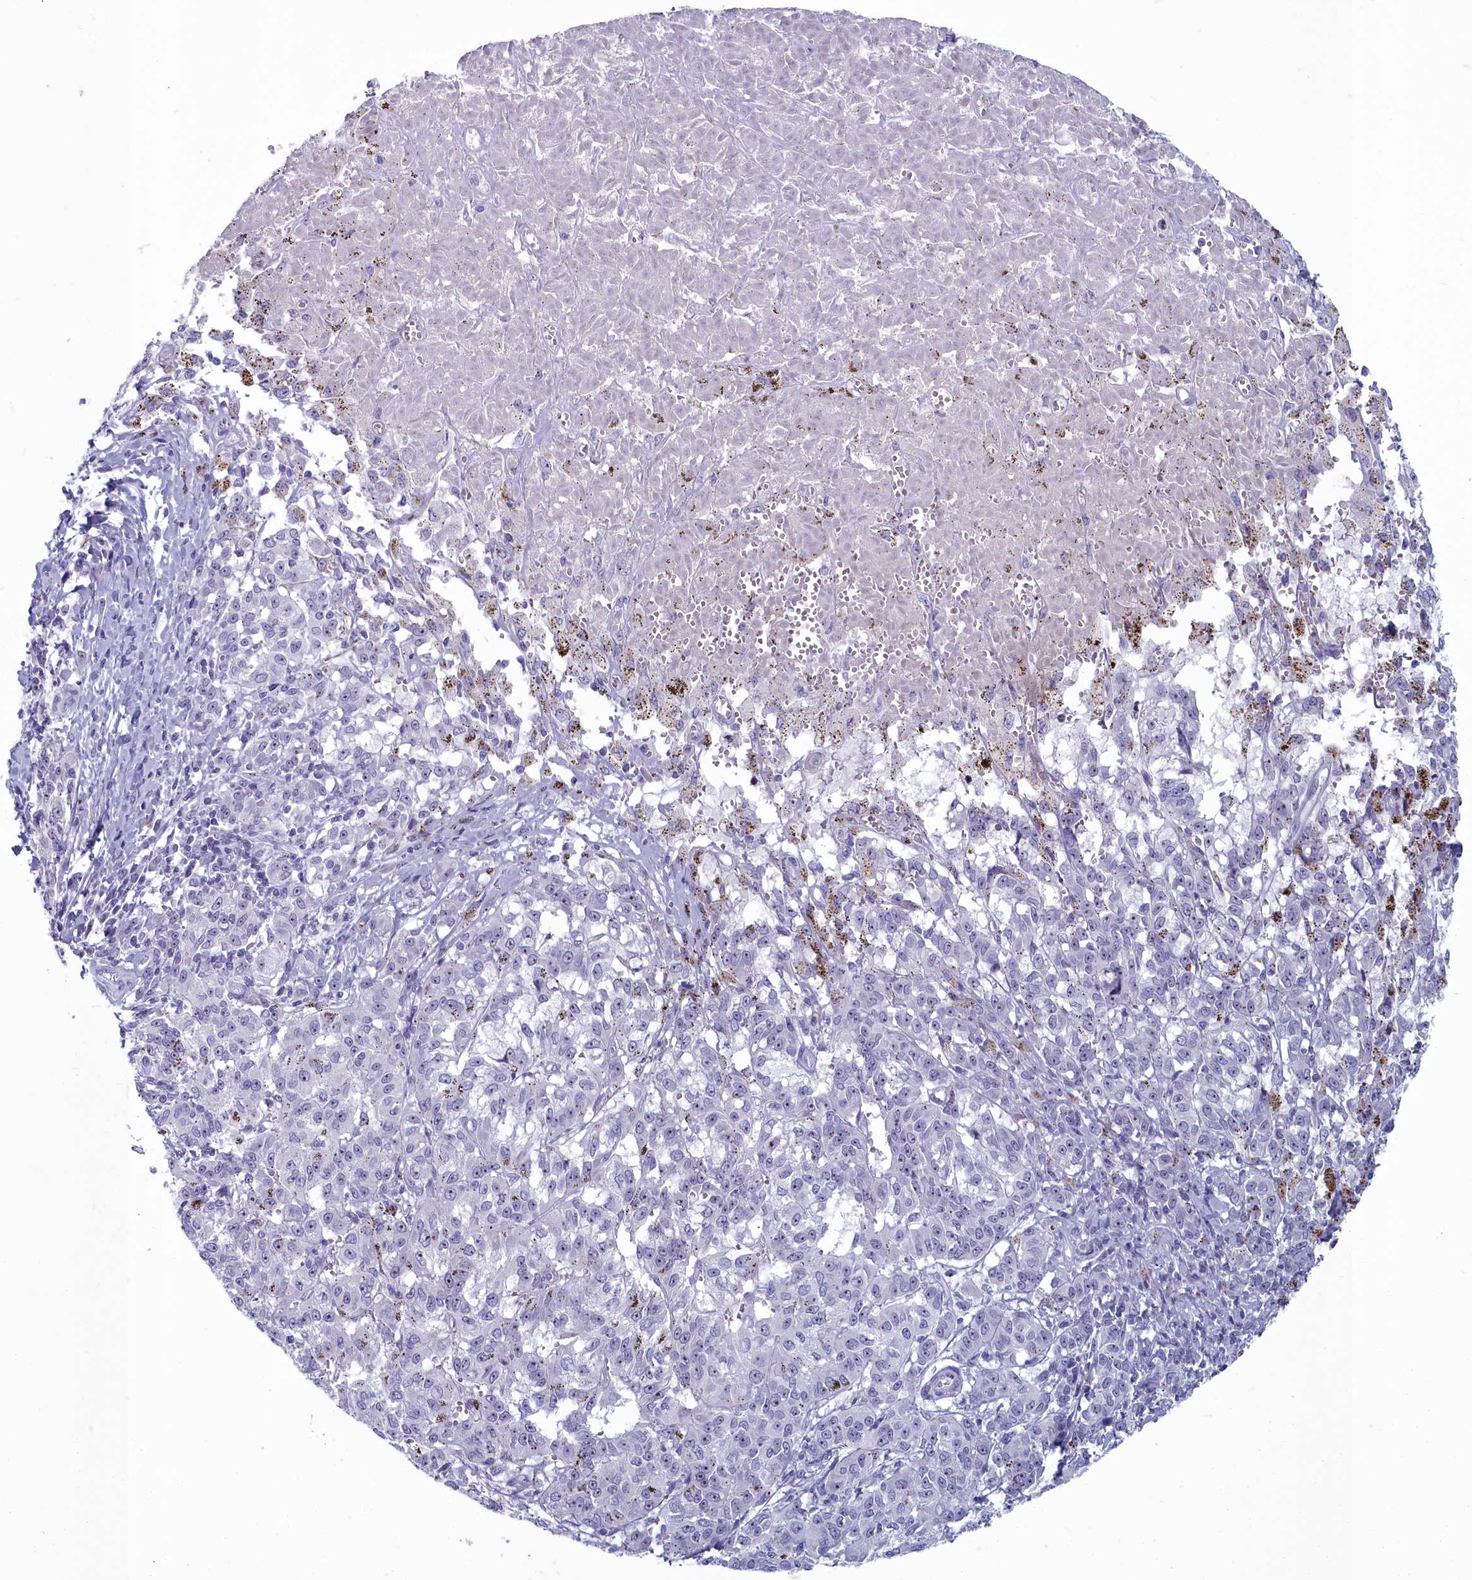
{"staining": {"intensity": "negative", "quantity": "none", "location": "none"}, "tissue": "melanoma", "cell_type": "Tumor cells", "image_type": "cancer", "snomed": [{"axis": "morphology", "description": "Malignant melanoma, NOS"}, {"axis": "topography", "description": "Skin"}], "caption": "High magnification brightfield microscopy of malignant melanoma stained with DAB (brown) and counterstained with hematoxylin (blue): tumor cells show no significant positivity. The staining was performed using DAB (3,3'-diaminobenzidine) to visualize the protein expression in brown, while the nuclei were stained in blue with hematoxylin (Magnification: 20x).", "gene": "INSYN2A", "patient": {"sex": "female", "age": 72}}